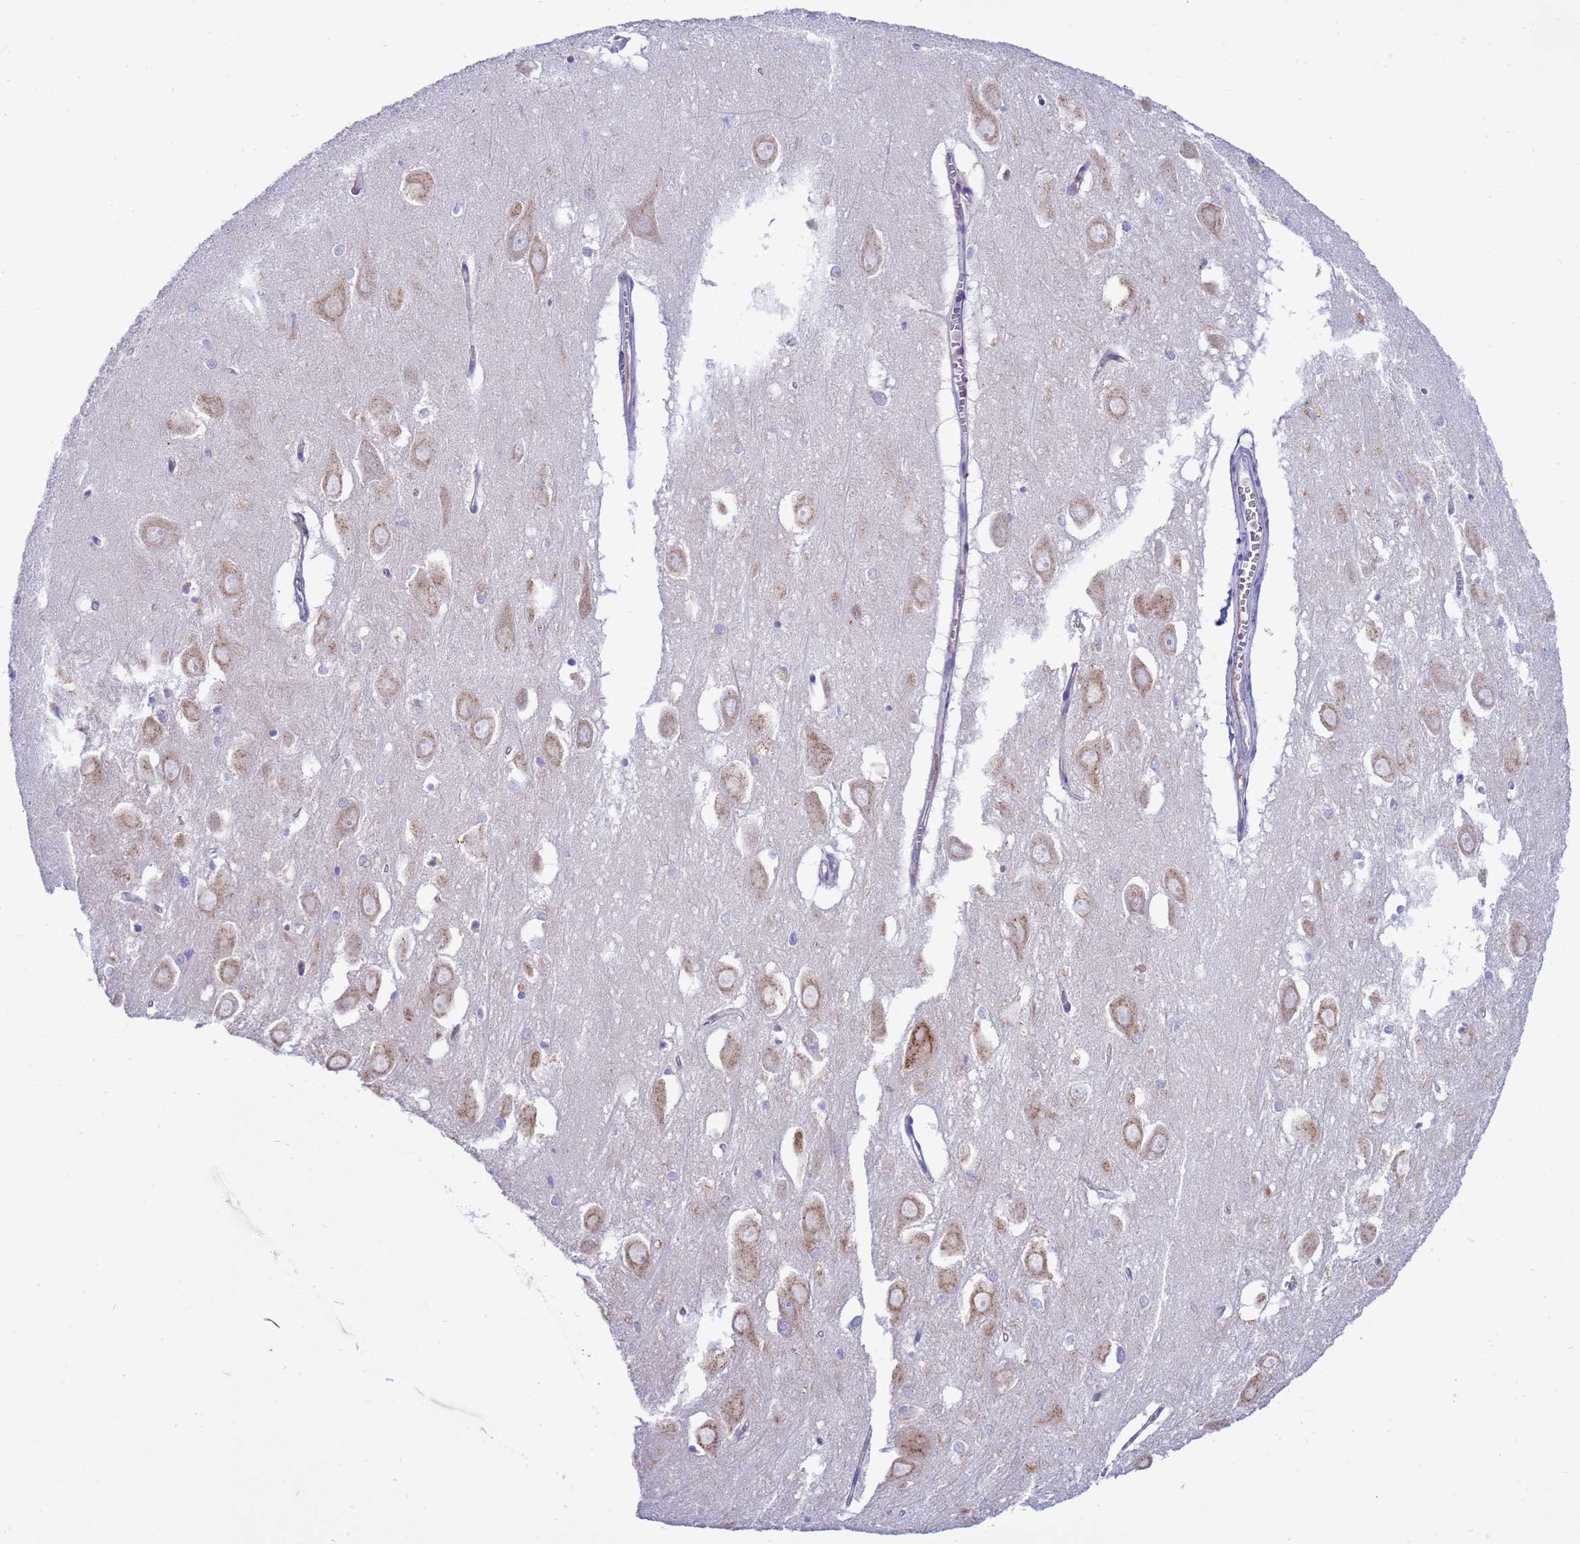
{"staining": {"intensity": "negative", "quantity": "none", "location": "none"}, "tissue": "hippocampus", "cell_type": "Glial cells", "image_type": "normal", "snomed": [{"axis": "morphology", "description": "Normal tissue, NOS"}, {"axis": "topography", "description": "Hippocampus"}], "caption": "This is a micrograph of IHC staining of benign hippocampus, which shows no staining in glial cells. The staining was performed using DAB (3,3'-diaminobenzidine) to visualize the protein expression in brown, while the nuclei were stained in blue with hematoxylin (Magnification: 20x).", "gene": "ANAPC1", "patient": {"sex": "female", "age": 64}}